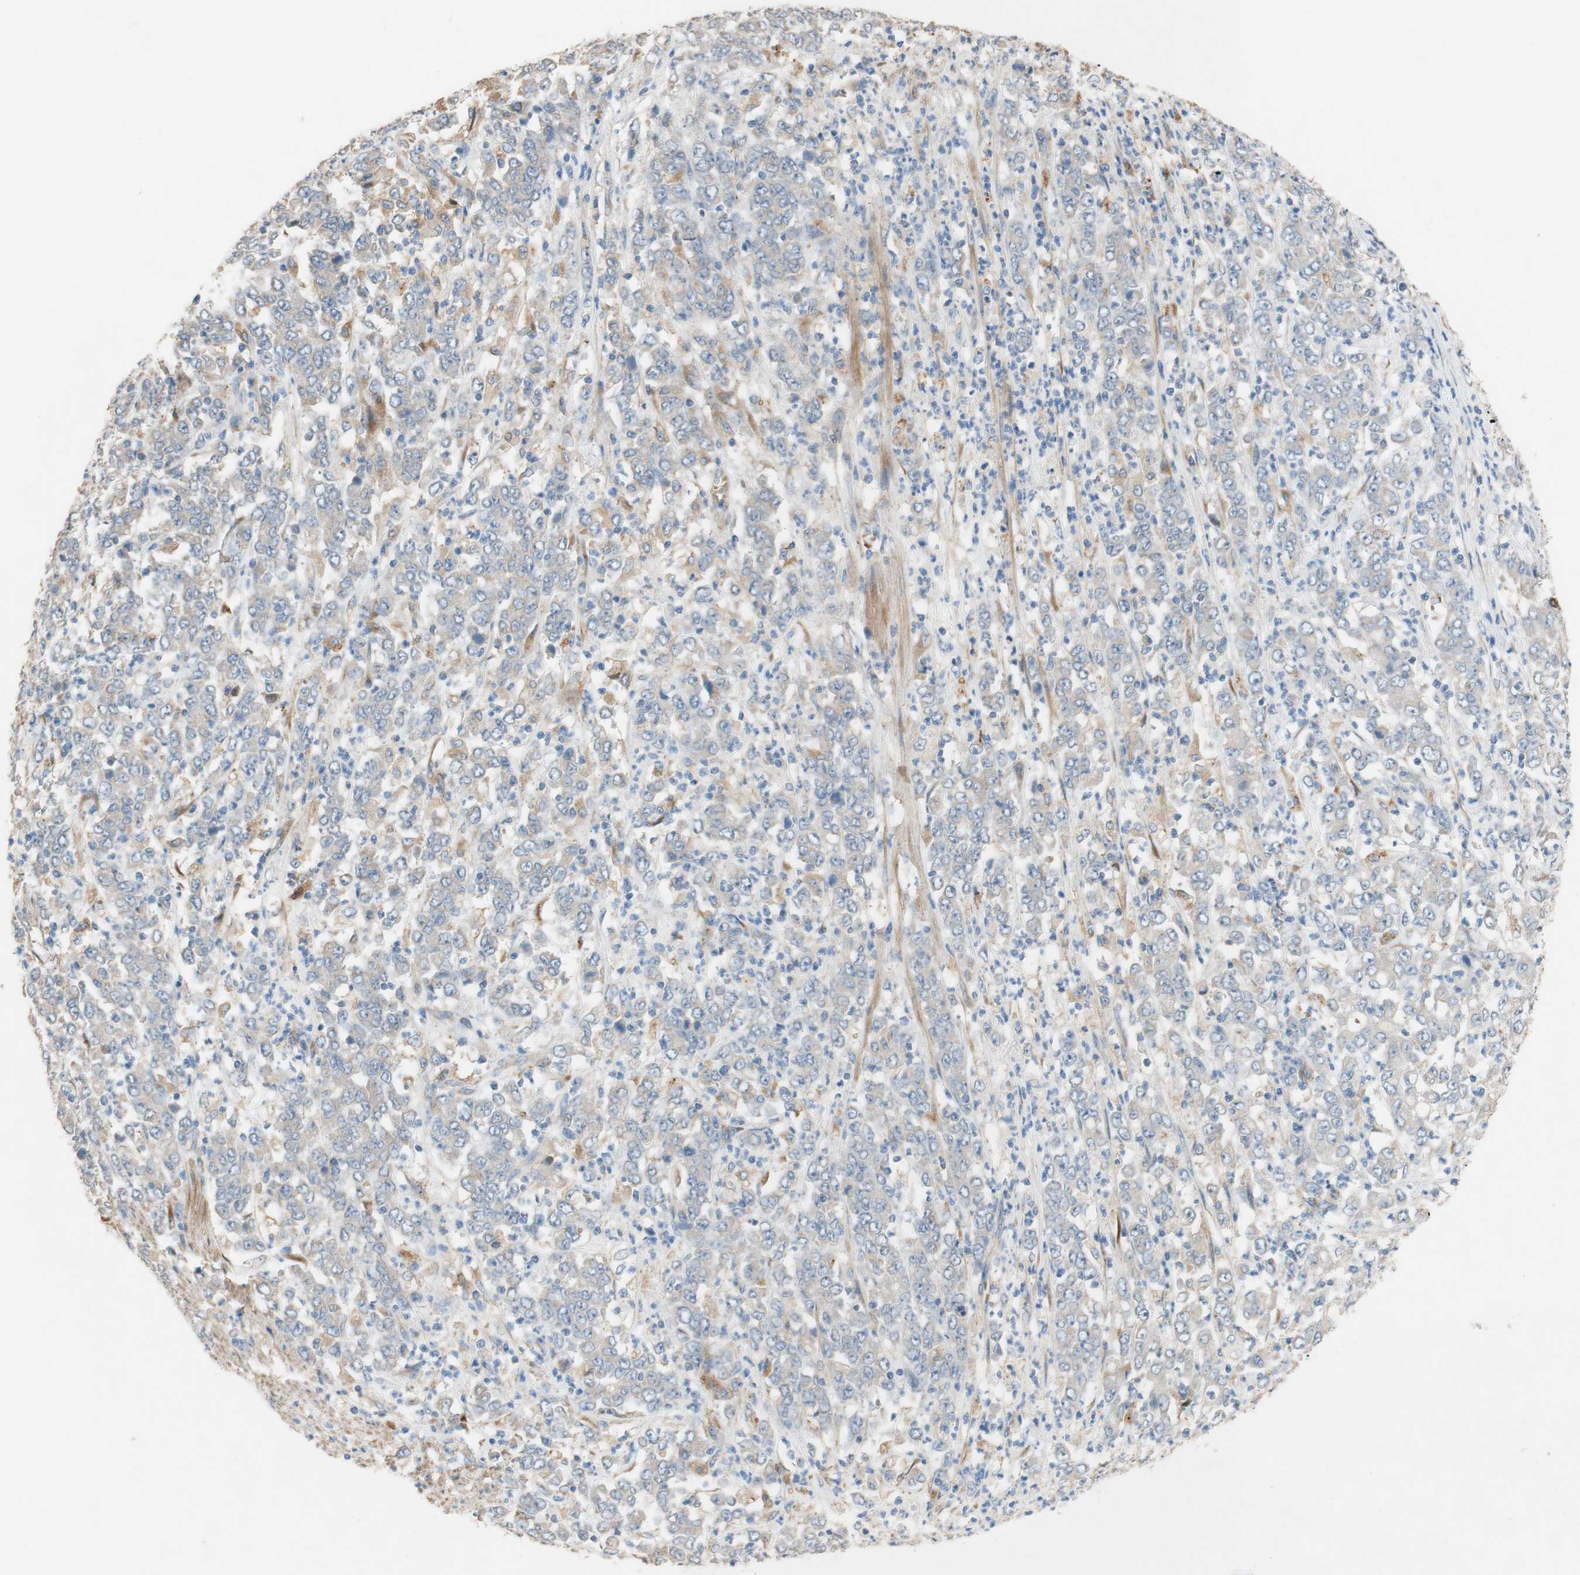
{"staining": {"intensity": "negative", "quantity": "none", "location": "none"}, "tissue": "stomach cancer", "cell_type": "Tumor cells", "image_type": "cancer", "snomed": [{"axis": "morphology", "description": "Adenocarcinoma, NOS"}, {"axis": "topography", "description": "Stomach, lower"}], "caption": "A high-resolution histopathology image shows immunohistochemistry staining of adenocarcinoma (stomach), which reveals no significant positivity in tumor cells.", "gene": "DKK3", "patient": {"sex": "female", "age": 71}}